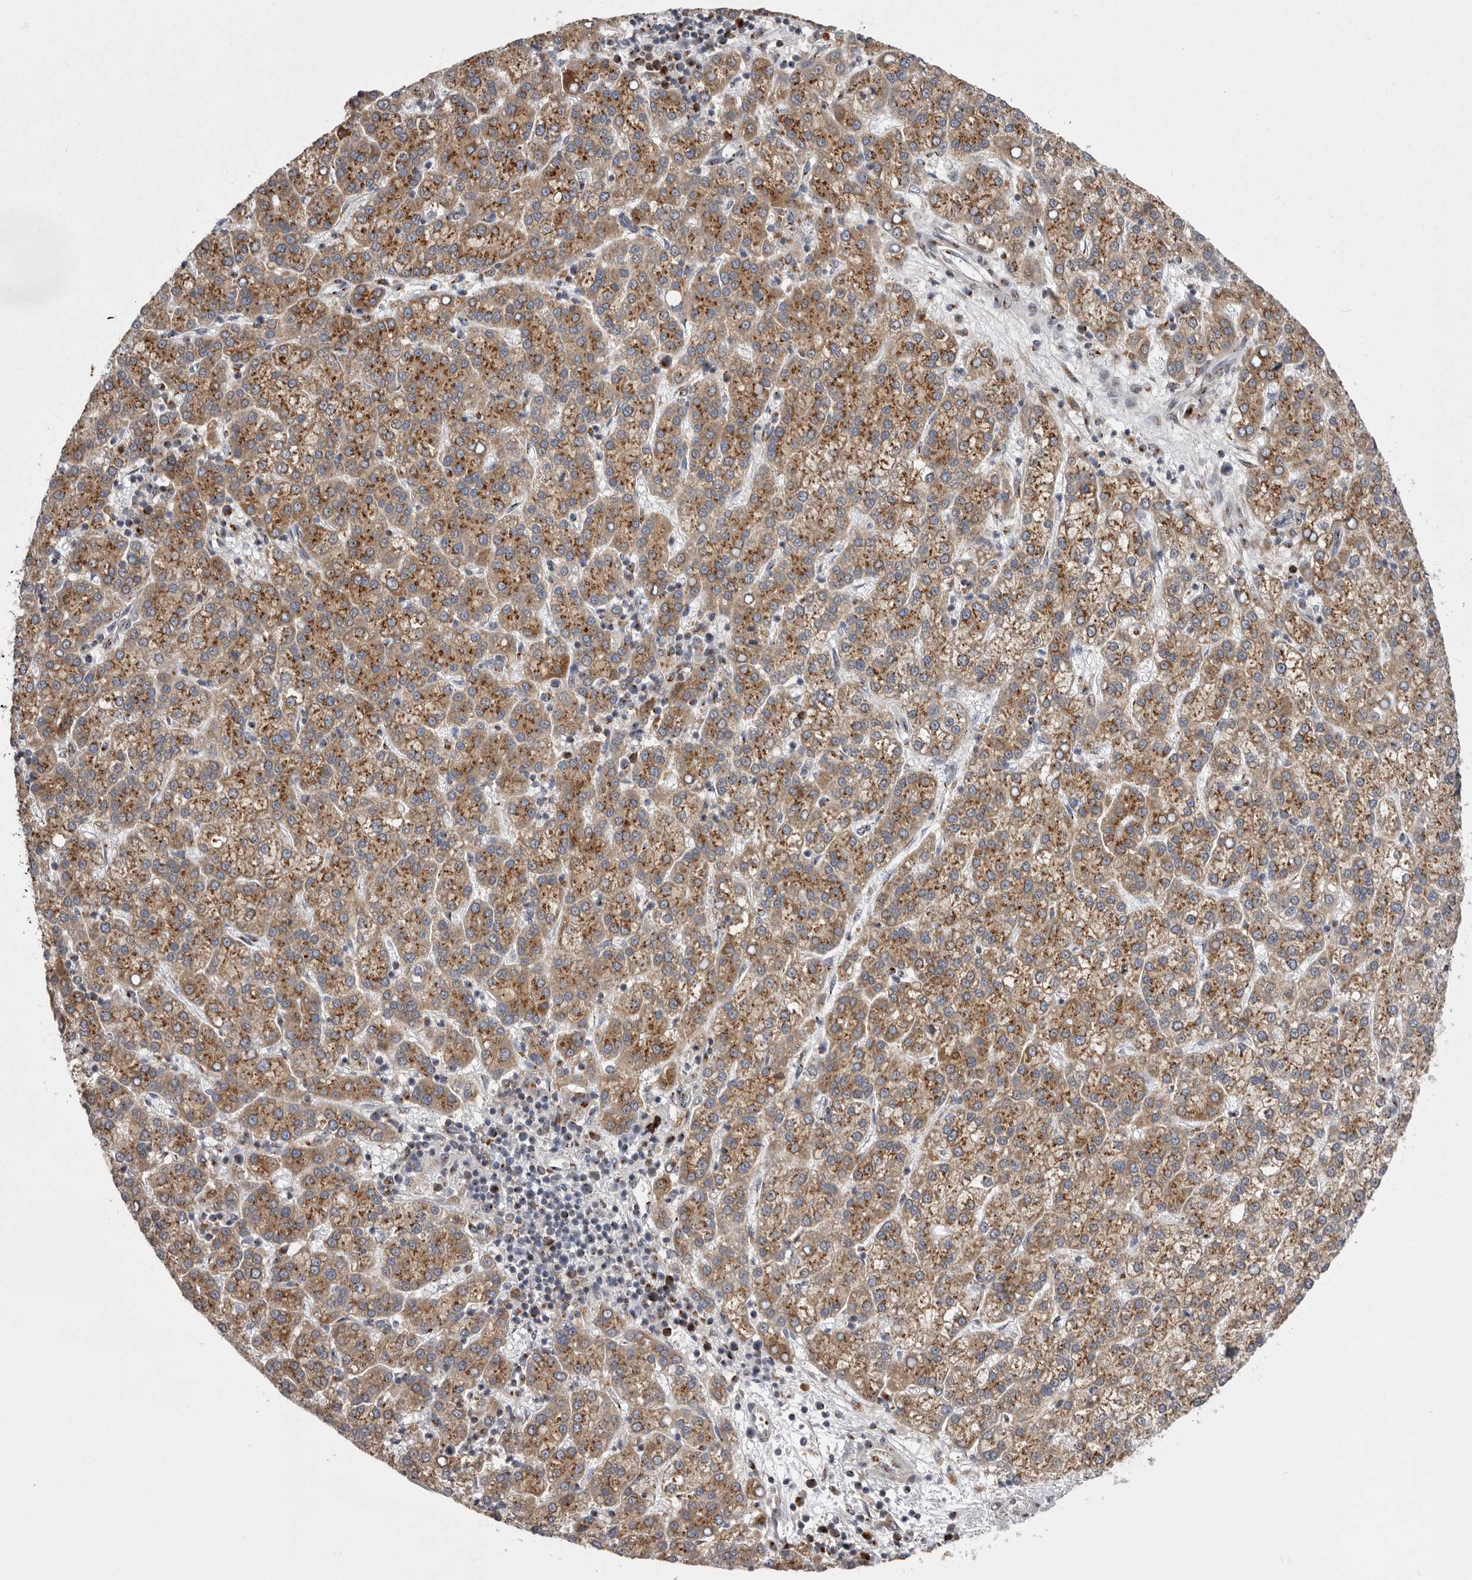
{"staining": {"intensity": "moderate", "quantity": ">75%", "location": "cytoplasmic/membranous"}, "tissue": "liver cancer", "cell_type": "Tumor cells", "image_type": "cancer", "snomed": [{"axis": "morphology", "description": "Carcinoma, Hepatocellular, NOS"}, {"axis": "topography", "description": "Liver"}], "caption": "Protein expression analysis of liver cancer reveals moderate cytoplasmic/membranous staining in about >75% of tumor cells.", "gene": "WDR47", "patient": {"sex": "female", "age": 58}}